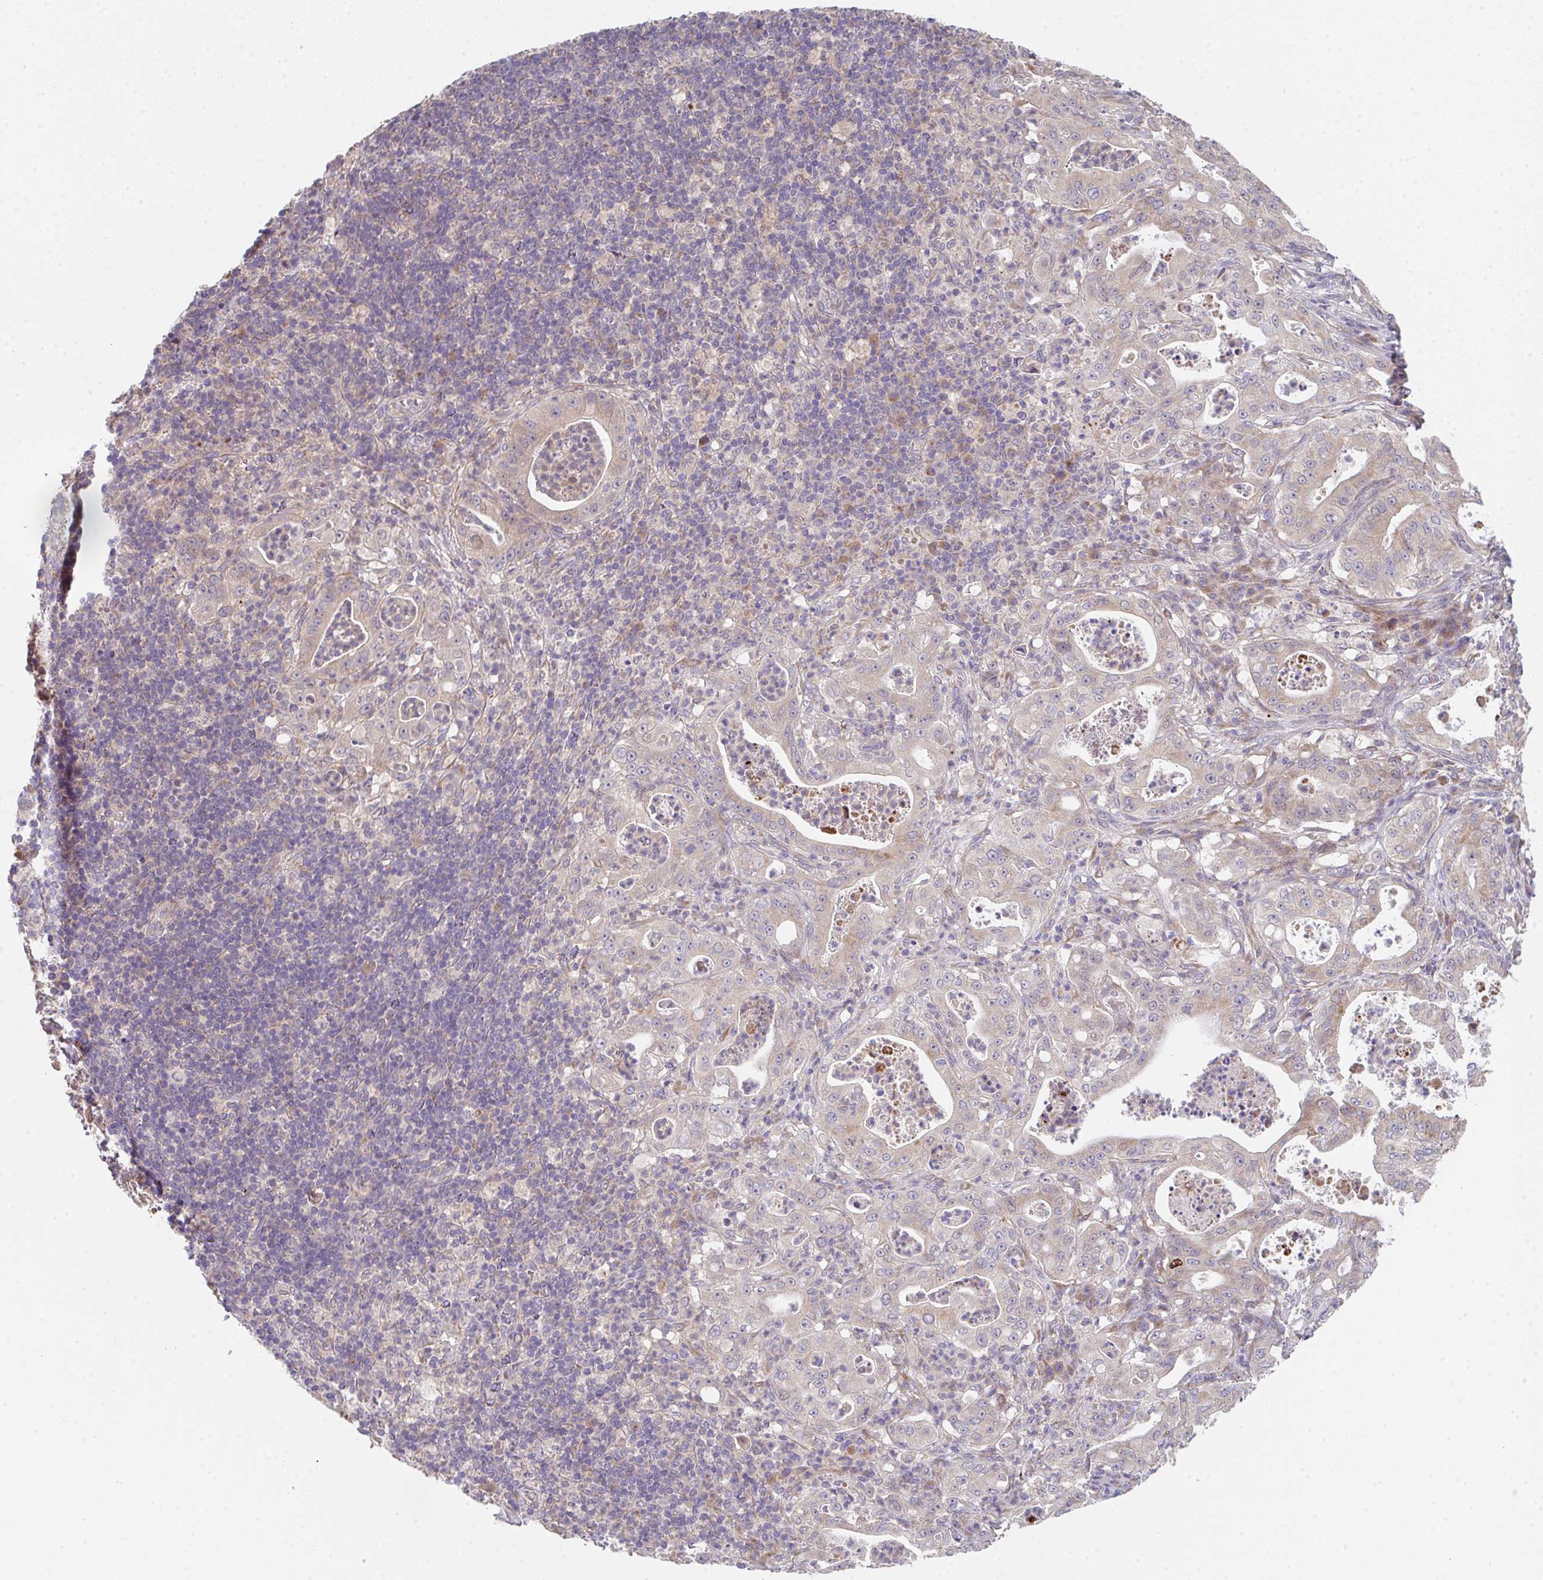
{"staining": {"intensity": "moderate", "quantity": "25%-75%", "location": "cytoplasmic/membranous"}, "tissue": "pancreatic cancer", "cell_type": "Tumor cells", "image_type": "cancer", "snomed": [{"axis": "morphology", "description": "Adenocarcinoma, NOS"}, {"axis": "topography", "description": "Pancreas"}], "caption": "Moderate cytoplasmic/membranous expression is present in about 25%-75% of tumor cells in pancreatic cancer (adenocarcinoma). (Brightfield microscopy of DAB IHC at high magnification).", "gene": "TSPAN31", "patient": {"sex": "male", "age": 71}}